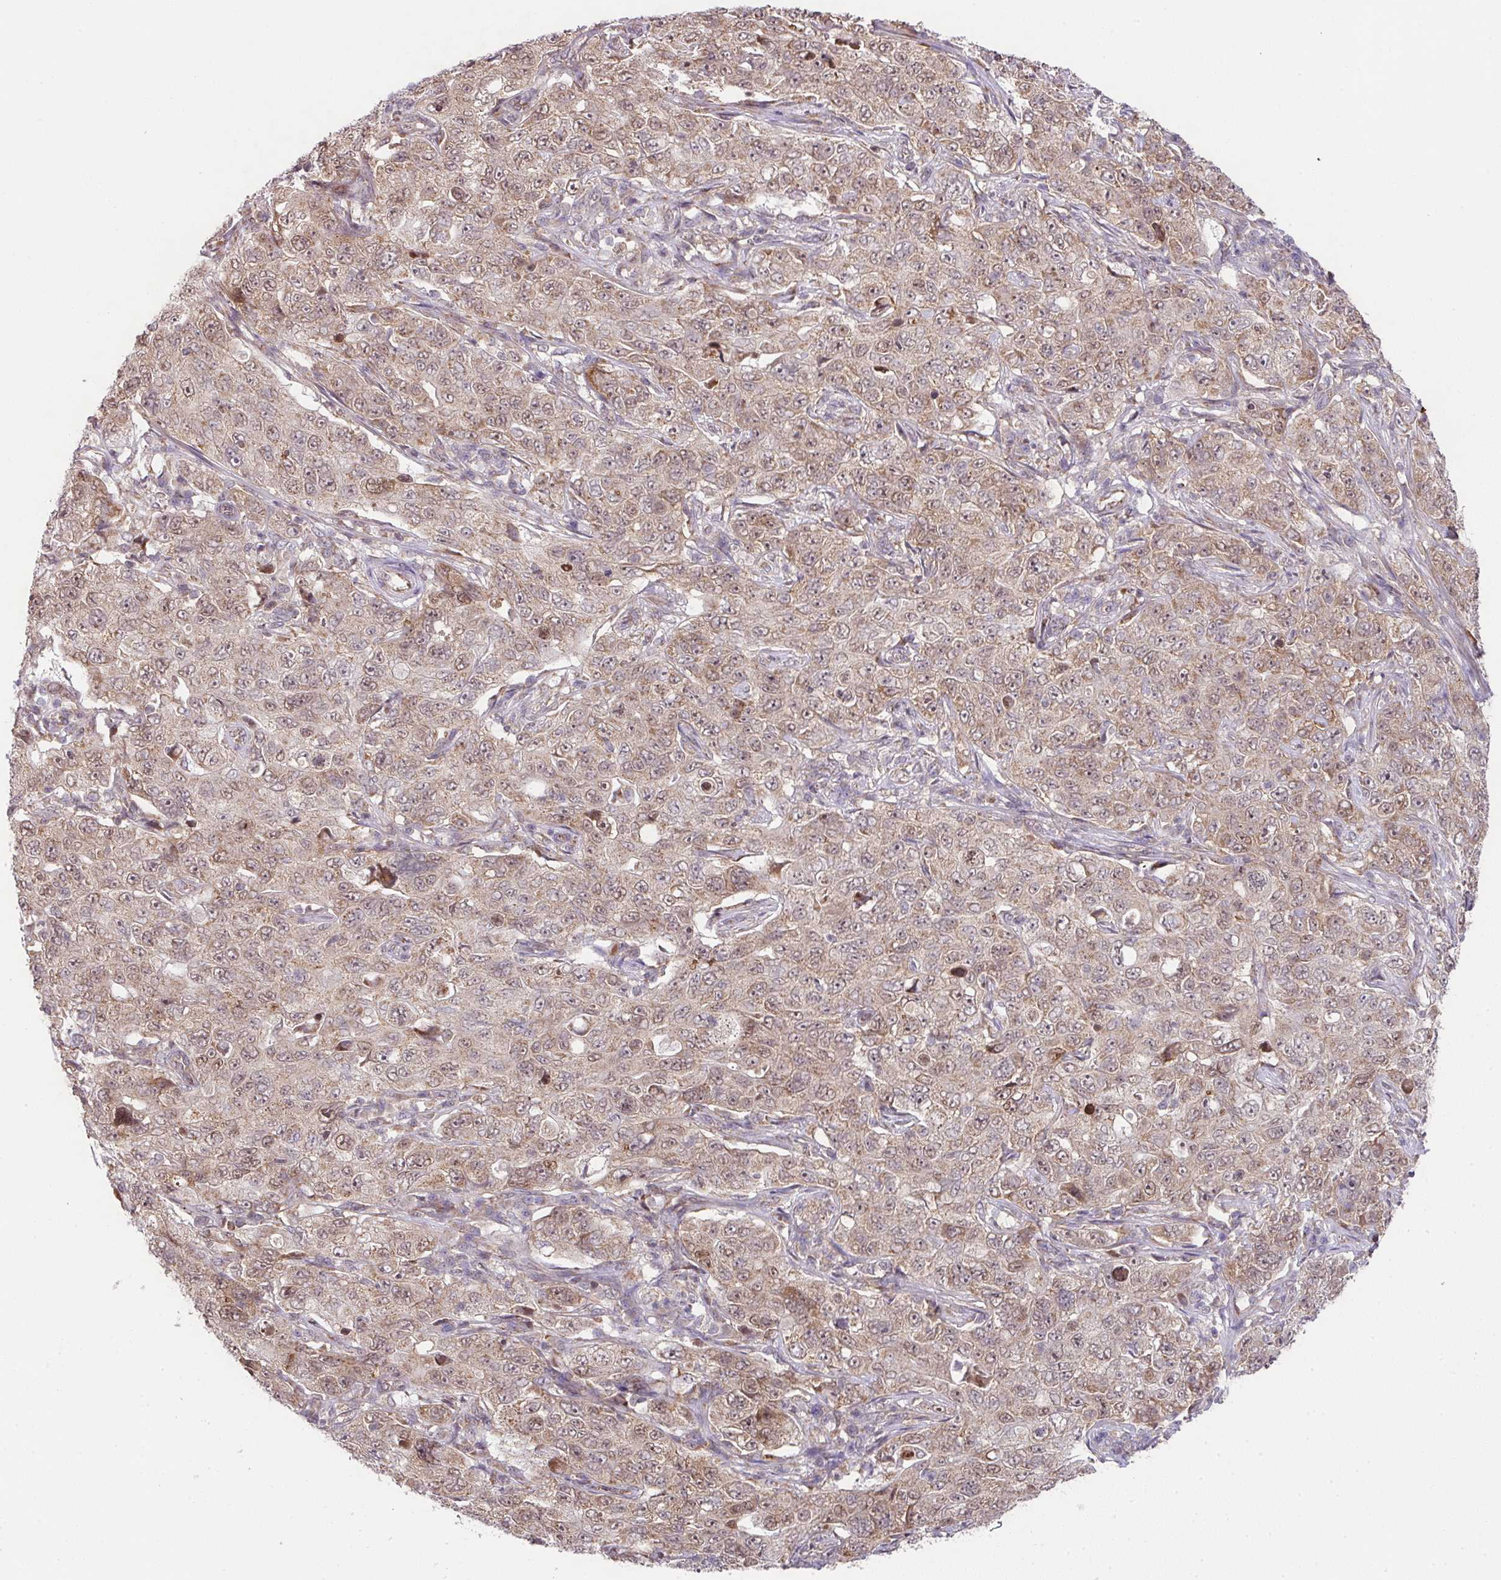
{"staining": {"intensity": "moderate", "quantity": ">75%", "location": "cytoplasmic/membranous,nuclear"}, "tissue": "pancreatic cancer", "cell_type": "Tumor cells", "image_type": "cancer", "snomed": [{"axis": "morphology", "description": "Adenocarcinoma, NOS"}, {"axis": "topography", "description": "Pancreas"}], "caption": "Tumor cells display moderate cytoplasmic/membranous and nuclear expression in approximately >75% of cells in pancreatic adenocarcinoma. Nuclei are stained in blue.", "gene": "PLK1", "patient": {"sex": "male", "age": 68}}